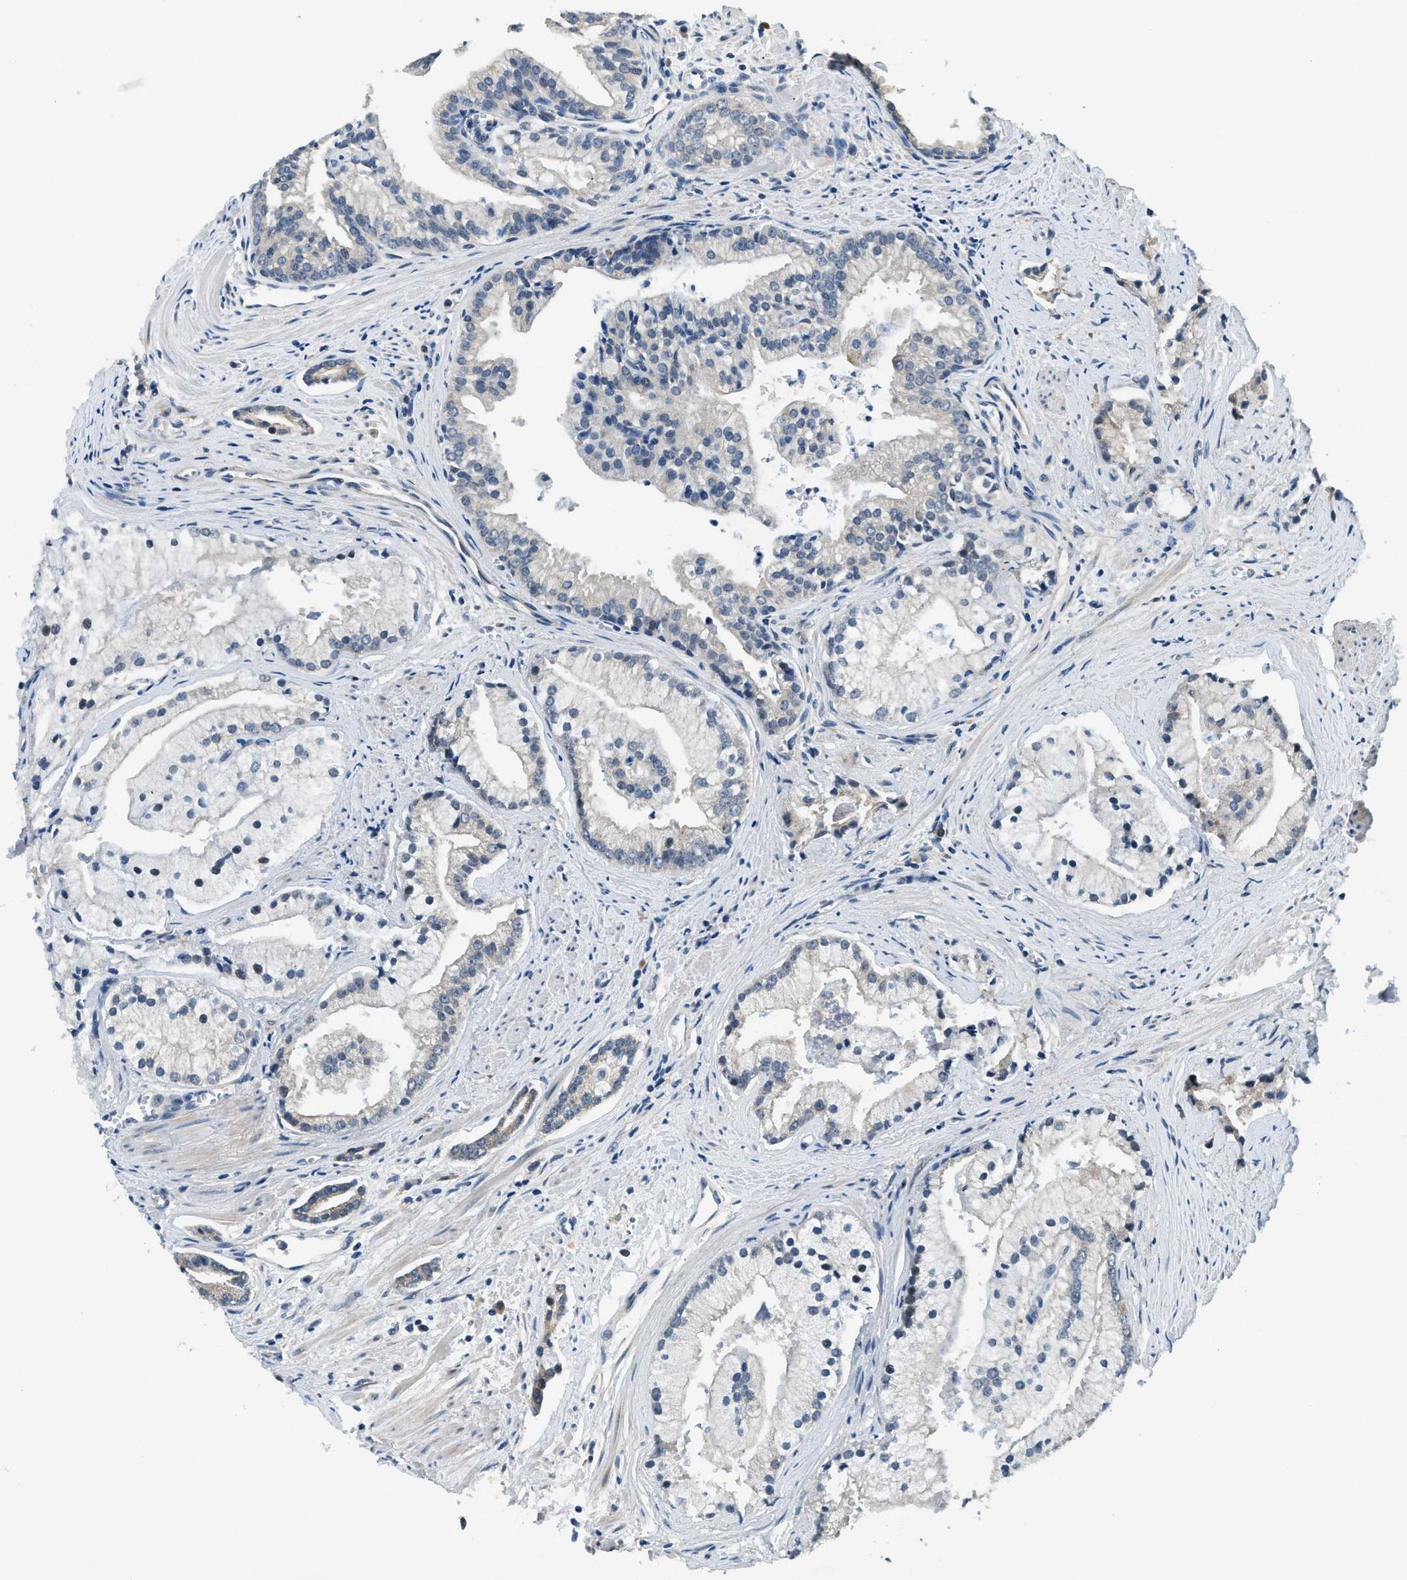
{"staining": {"intensity": "negative", "quantity": "none", "location": "none"}, "tissue": "prostate cancer", "cell_type": "Tumor cells", "image_type": "cancer", "snomed": [{"axis": "morphology", "description": "Adenocarcinoma, High grade"}, {"axis": "topography", "description": "Prostate"}], "caption": "This image is of prostate high-grade adenocarcinoma stained with immunohistochemistry (IHC) to label a protein in brown with the nuclei are counter-stained blue. There is no staining in tumor cells.", "gene": "YAE1", "patient": {"sex": "male", "age": 67}}